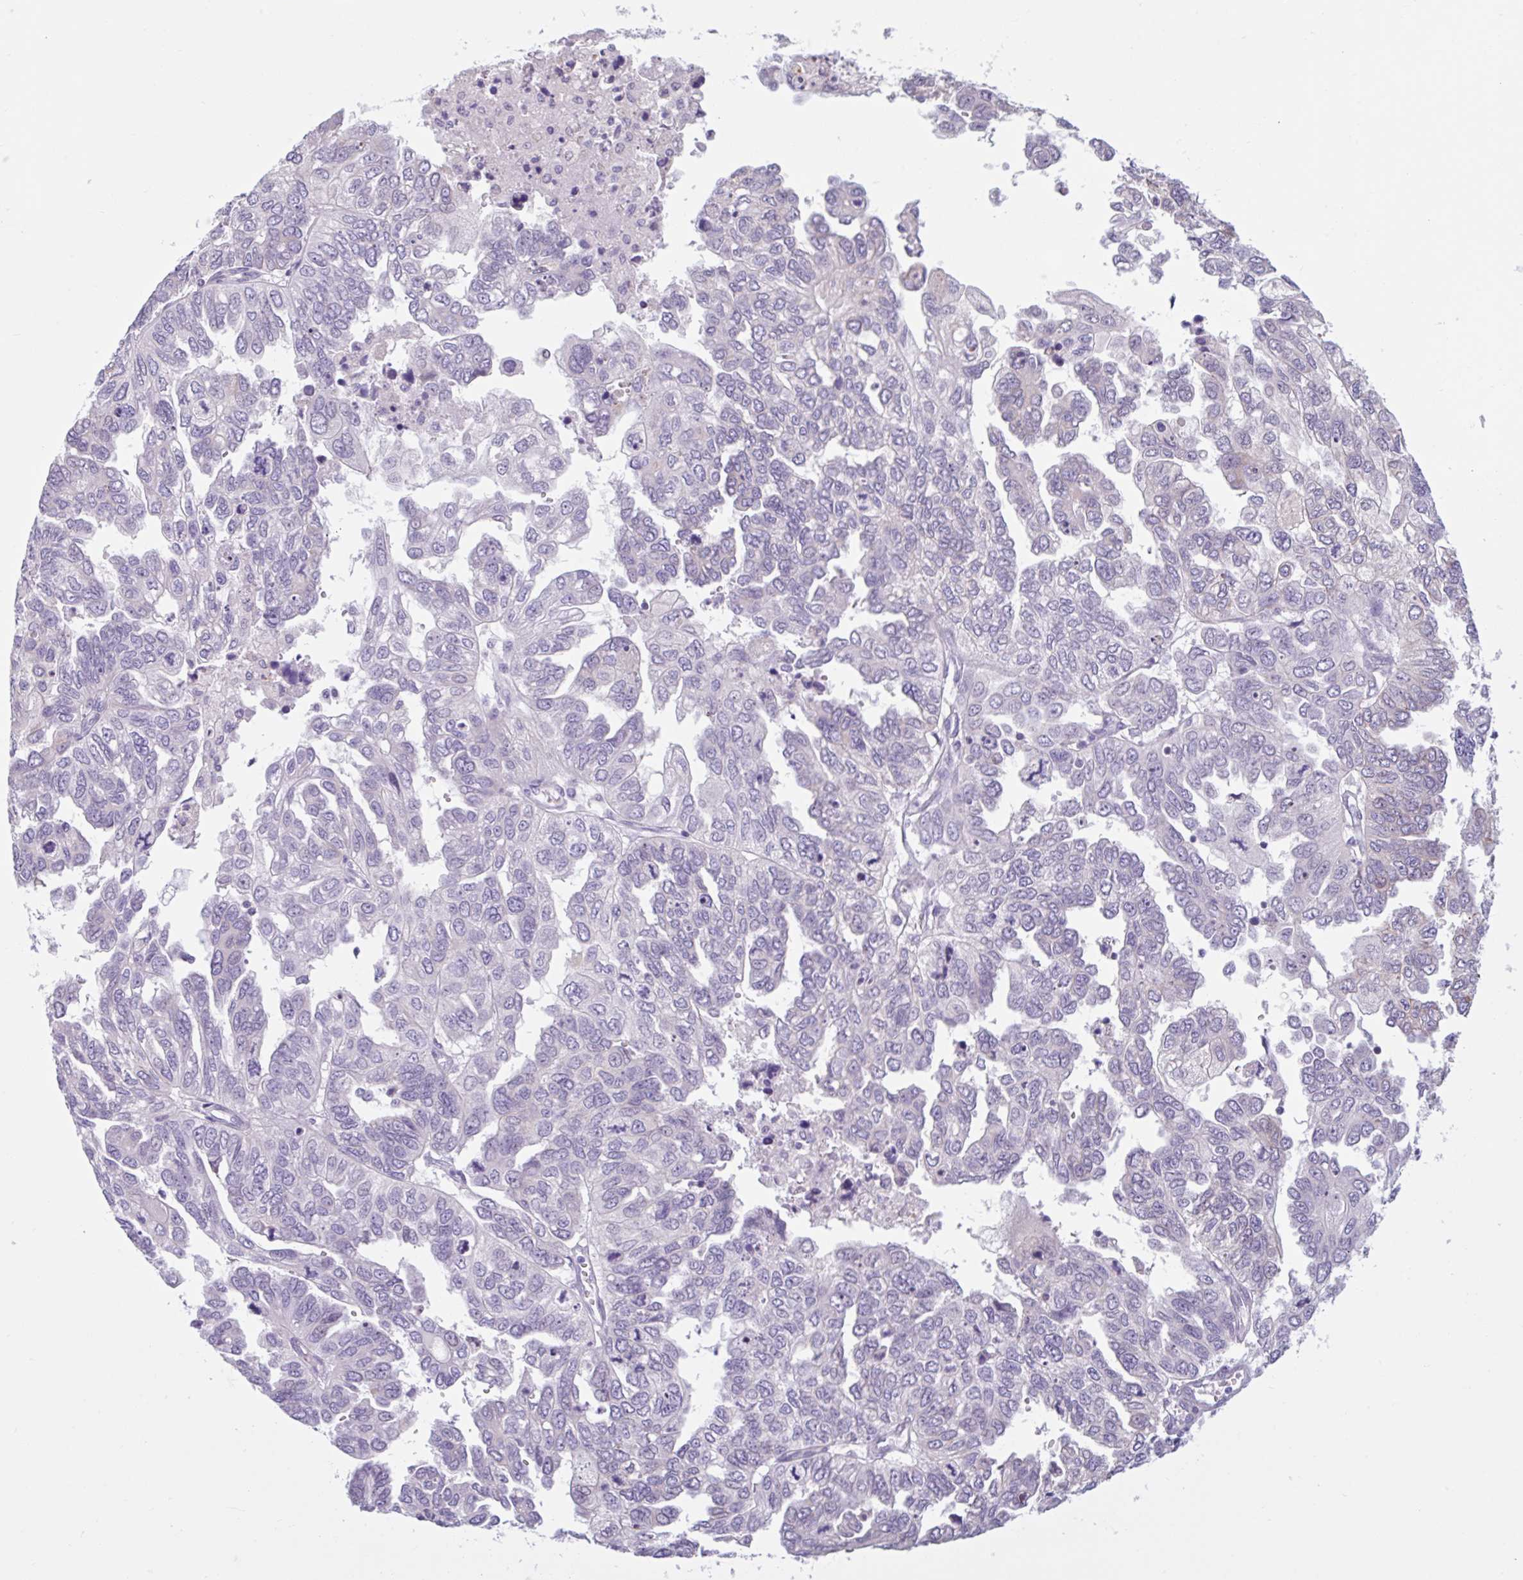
{"staining": {"intensity": "negative", "quantity": "none", "location": "none"}, "tissue": "ovarian cancer", "cell_type": "Tumor cells", "image_type": "cancer", "snomed": [{"axis": "morphology", "description": "Cystadenocarcinoma, serous, NOS"}, {"axis": "topography", "description": "Ovary"}], "caption": "The histopathology image reveals no significant positivity in tumor cells of ovarian cancer (serous cystadenocarcinoma).", "gene": "CDH19", "patient": {"sex": "female", "age": 53}}